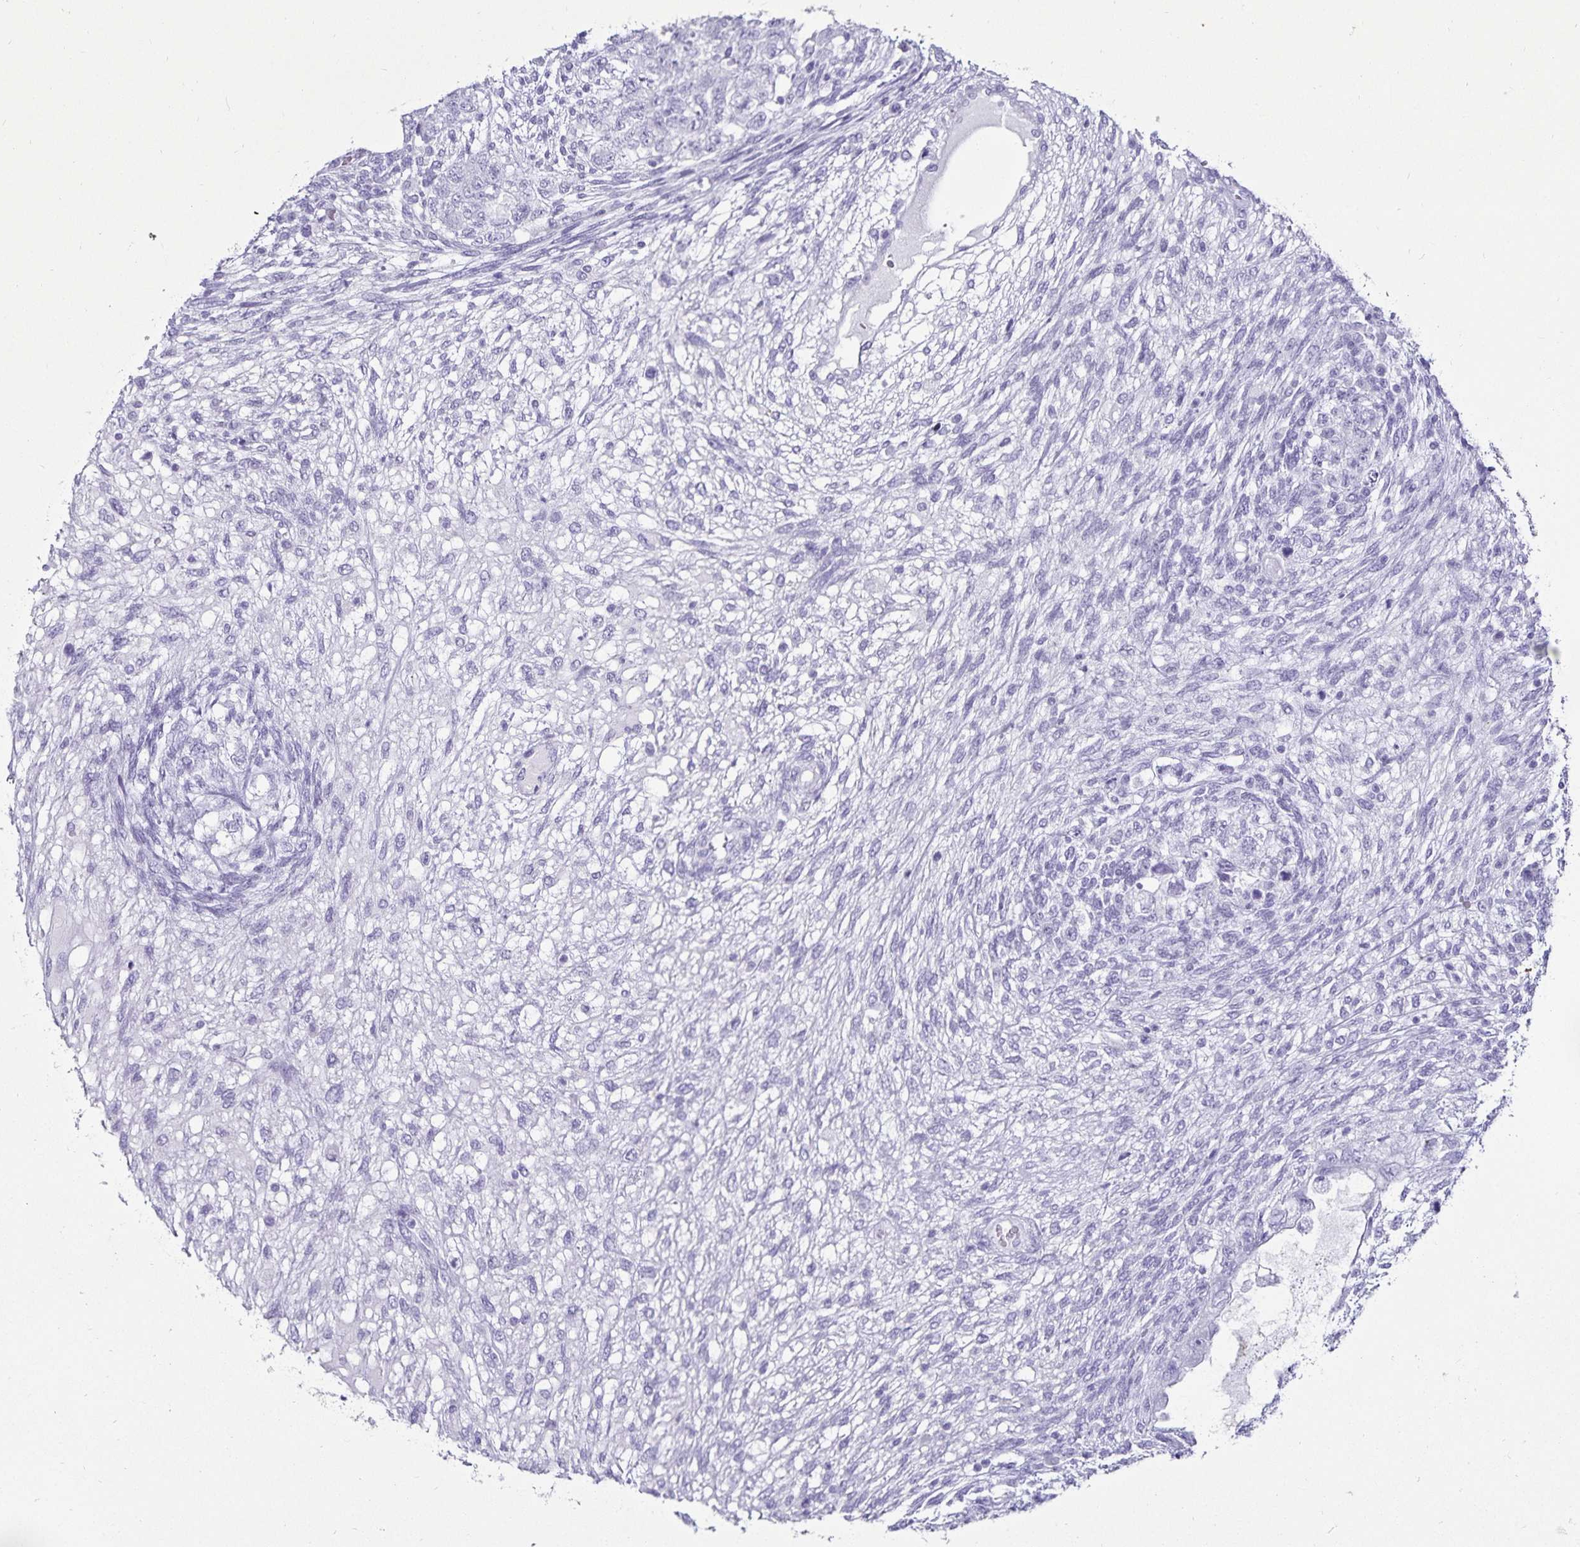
{"staining": {"intensity": "negative", "quantity": "none", "location": "none"}, "tissue": "testis cancer", "cell_type": "Tumor cells", "image_type": "cancer", "snomed": [{"axis": "morphology", "description": "Normal tissue, NOS"}, {"axis": "morphology", "description": "Carcinoma, Embryonal, NOS"}, {"axis": "topography", "description": "Testis"}], "caption": "Immunohistochemical staining of human testis cancer (embryonal carcinoma) exhibits no significant expression in tumor cells.", "gene": "DEFA6", "patient": {"sex": "male", "age": 36}}